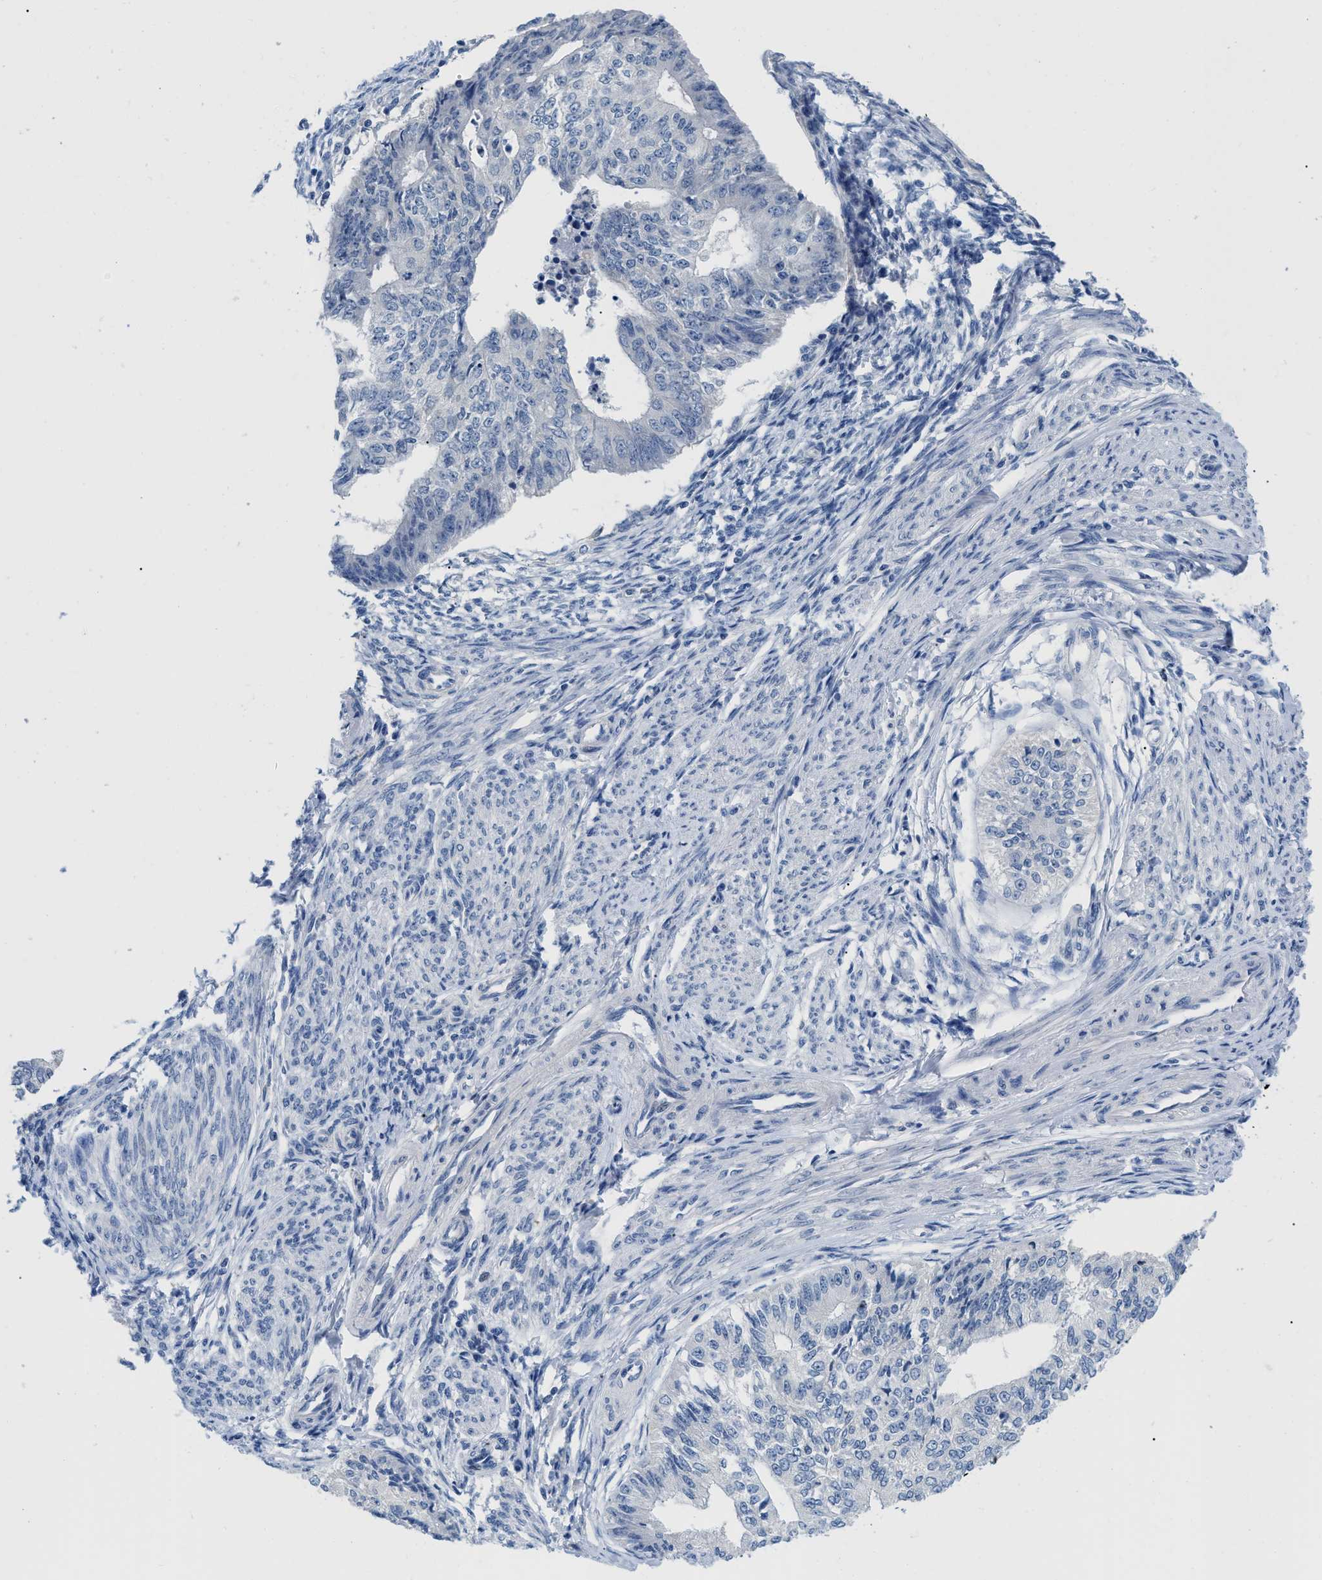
{"staining": {"intensity": "negative", "quantity": "none", "location": "none"}, "tissue": "endometrial cancer", "cell_type": "Tumor cells", "image_type": "cancer", "snomed": [{"axis": "morphology", "description": "Adenocarcinoma, NOS"}, {"axis": "topography", "description": "Endometrium"}], "caption": "Endometrial adenocarcinoma was stained to show a protein in brown. There is no significant expression in tumor cells. The staining is performed using DAB brown chromogen with nuclei counter-stained in using hematoxylin.", "gene": "PYY", "patient": {"sex": "female", "age": 32}}